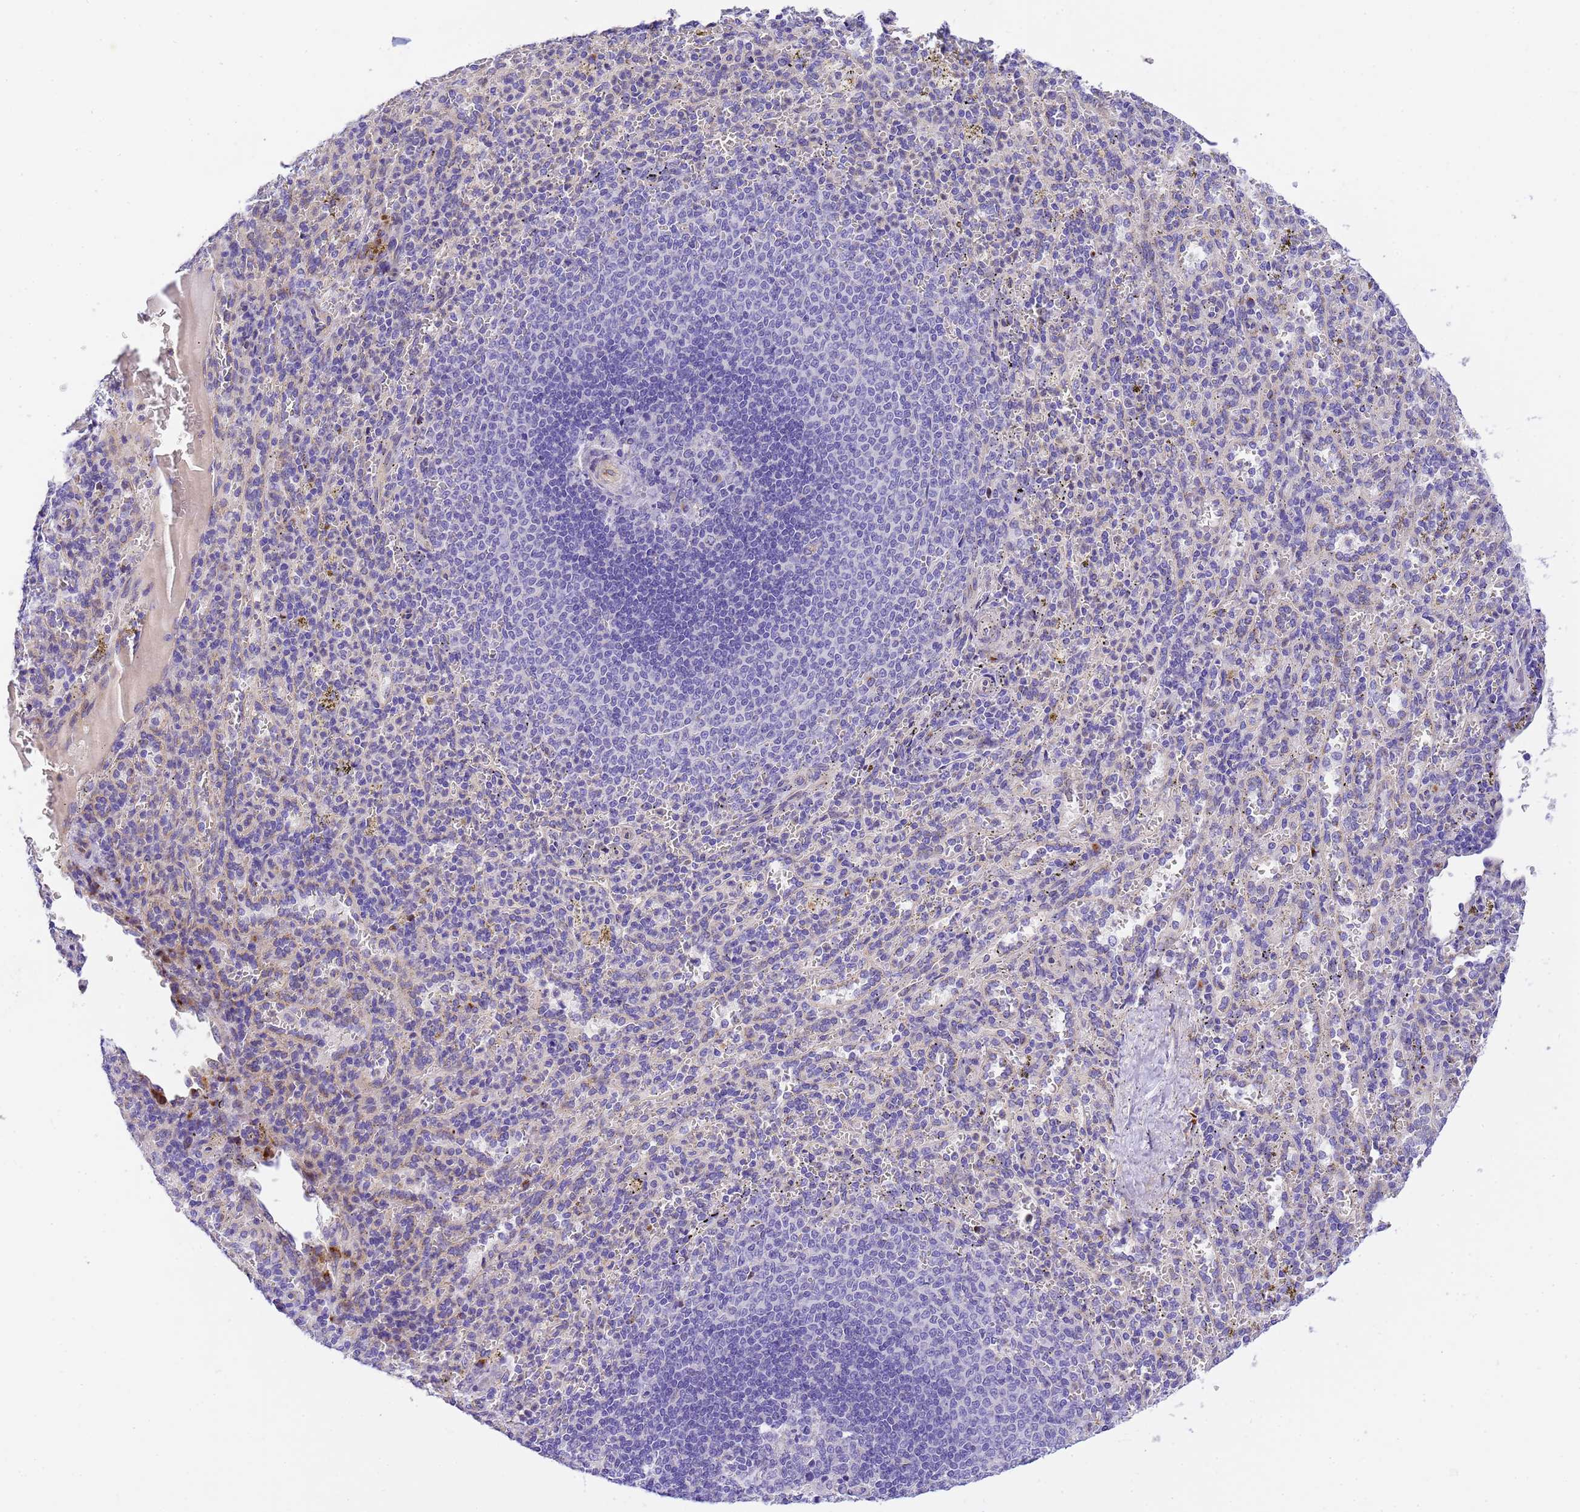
{"staining": {"intensity": "moderate", "quantity": "<25%", "location": "cytoplasmic/membranous"}, "tissue": "spleen", "cell_type": "Cells in red pulp", "image_type": "normal", "snomed": [{"axis": "morphology", "description": "Normal tissue, NOS"}, {"axis": "topography", "description": "Spleen"}], "caption": "About <25% of cells in red pulp in normal spleen exhibit moderate cytoplasmic/membranous protein staining as visualized by brown immunohistochemical staining.", "gene": "RHBDD3", "patient": {"sex": "female", "age": 21}}